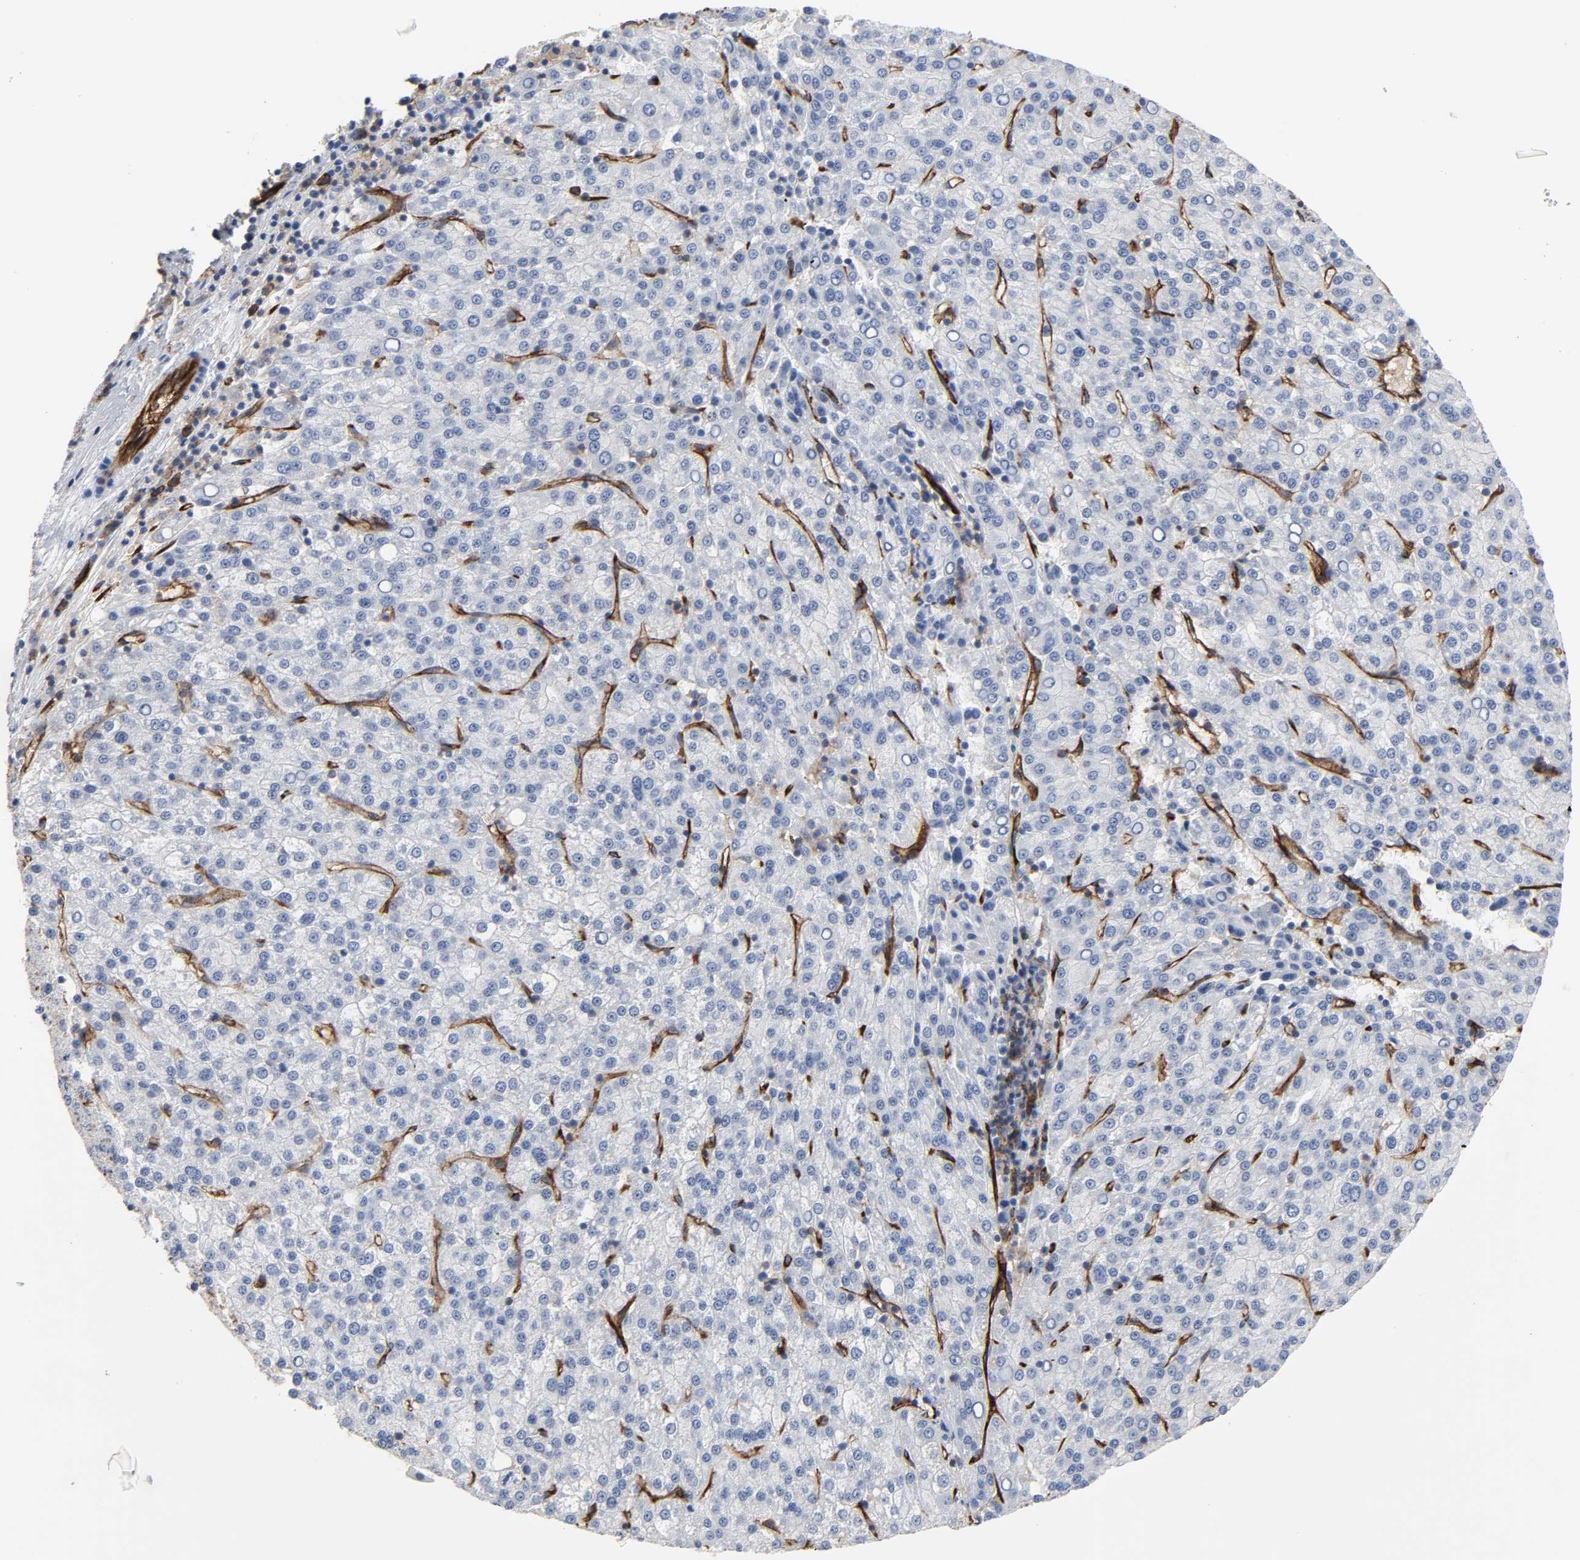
{"staining": {"intensity": "negative", "quantity": "none", "location": "none"}, "tissue": "liver cancer", "cell_type": "Tumor cells", "image_type": "cancer", "snomed": [{"axis": "morphology", "description": "Carcinoma, Hepatocellular, NOS"}, {"axis": "topography", "description": "Liver"}], "caption": "An immunohistochemistry (IHC) photomicrograph of liver cancer (hepatocellular carcinoma) is shown. There is no staining in tumor cells of liver cancer (hepatocellular carcinoma).", "gene": "PECAM1", "patient": {"sex": "female", "age": 58}}